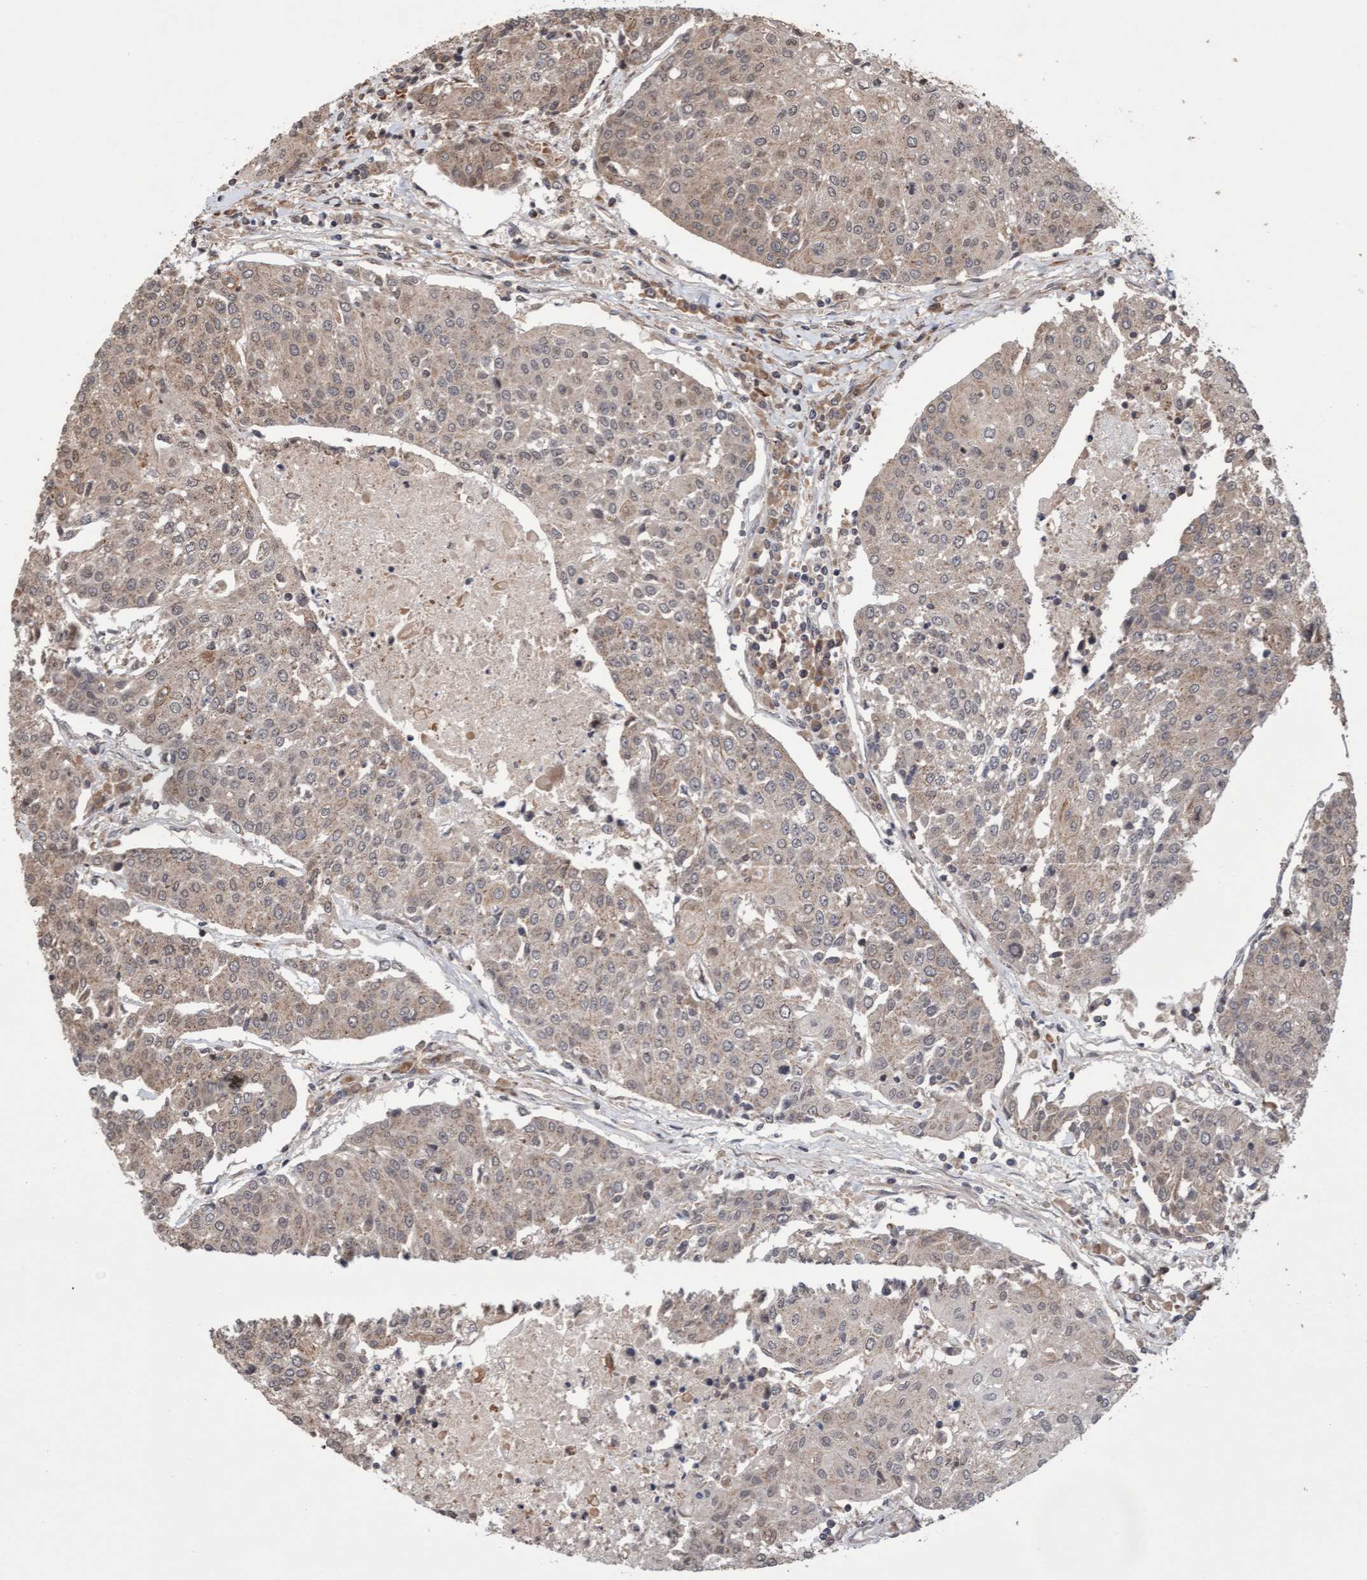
{"staining": {"intensity": "weak", "quantity": "25%-75%", "location": "cytoplasmic/membranous"}, "tissue": "urothelial cancer", "cell_type": "Tumor cells", "image_type": "cancer", "snomed": [{"axis": "morphology", "description": "Urothelial carcinoma, High grade"}, {"axis": "topography", "description": "Urinary bladder"}], "caption": "High-grade urothelial carcinoma tissue exhibits weak cytoplasmic/membranous staining in about 25%-75% of tumor cells, visualized by immunohistochemistry.", "gene": "PECR", "patient": {"sex": "female", "age": 85}}